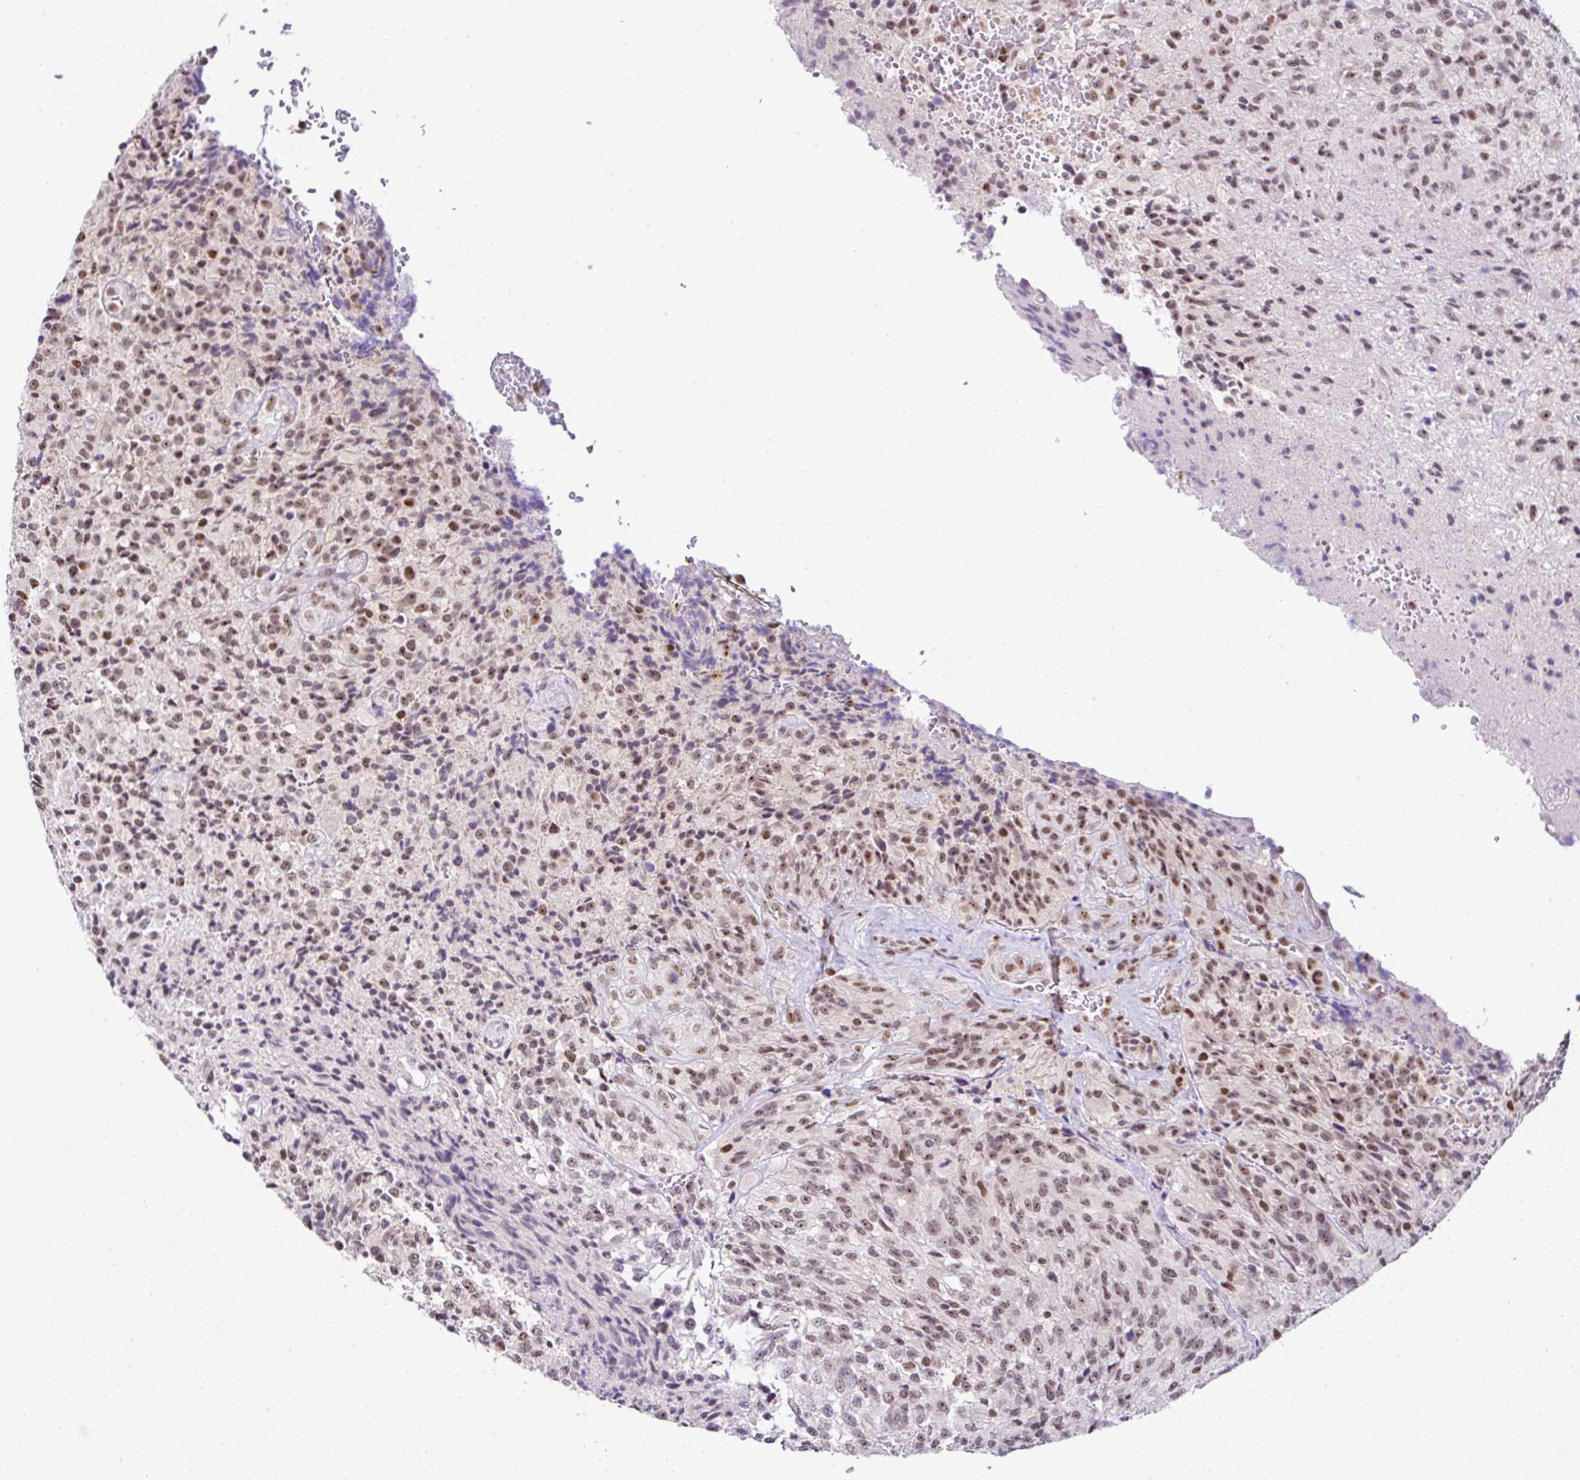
{"staining": {"intensity": "moderate", "quantity": ">75%", "location": "nuclear"}, "tissue": "glioma", "cell_type": "Tumor cells", "image_type": "cancer", "snomed": [{"axis": "morphology", "description": "Normal tissue, NOS"}, {"axis": "morphology", "description": "Glioma, malignant, High grade"}, {"axis": "topography", "description": "Cerebral cortex"}], "caption": "Malignant glioma (high-grade) stained with DAB (3,3'-diaminobenzidine) immunohistochemistry displays medium levels of moderate nuclear staining in about >75% of tumor cells. Nuclei are stained in blue.", "gene": "PTPN2", "patient": {"sex": "male", "age": 56}}